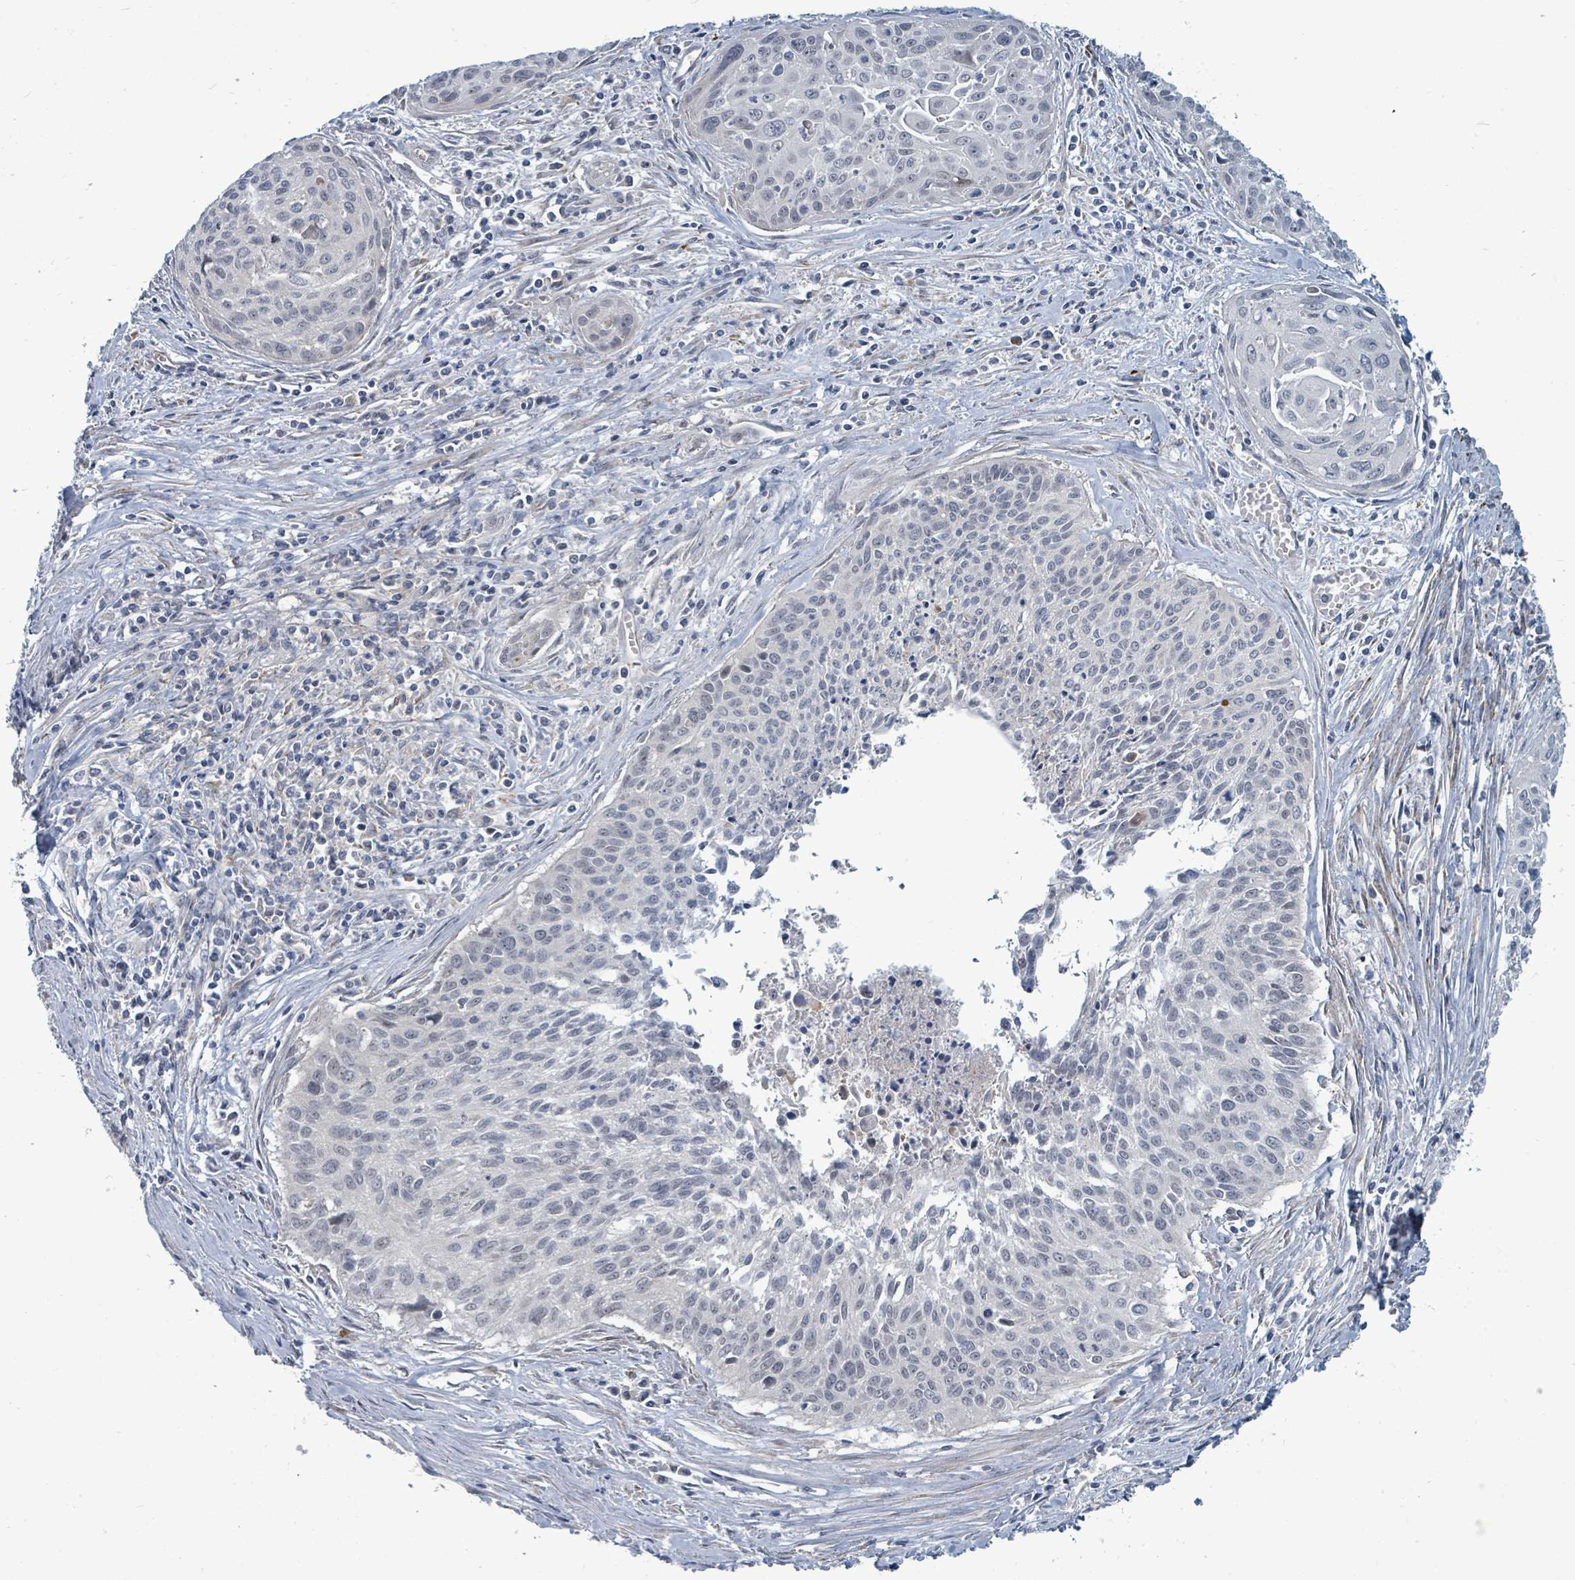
{"staining": {"intensity": "negative", "quantity": "none", "location": "none"}, "tissue": "cervical cancer", "cell_type": "Tumor cells", "image_type": "cancer", "snomed": [{"axis": "morphology", "description": "Squamous cell carcinoma, NOS"}, {"axis": "topography", "description": "Cervix"}], "caption": "Human cervical cancer stained for a protein using immunohistochemistry (IHC) displays no expression in tumor cells.", "gene": "TRDMT1", "patient": {"sex": "female", "age": 55}}